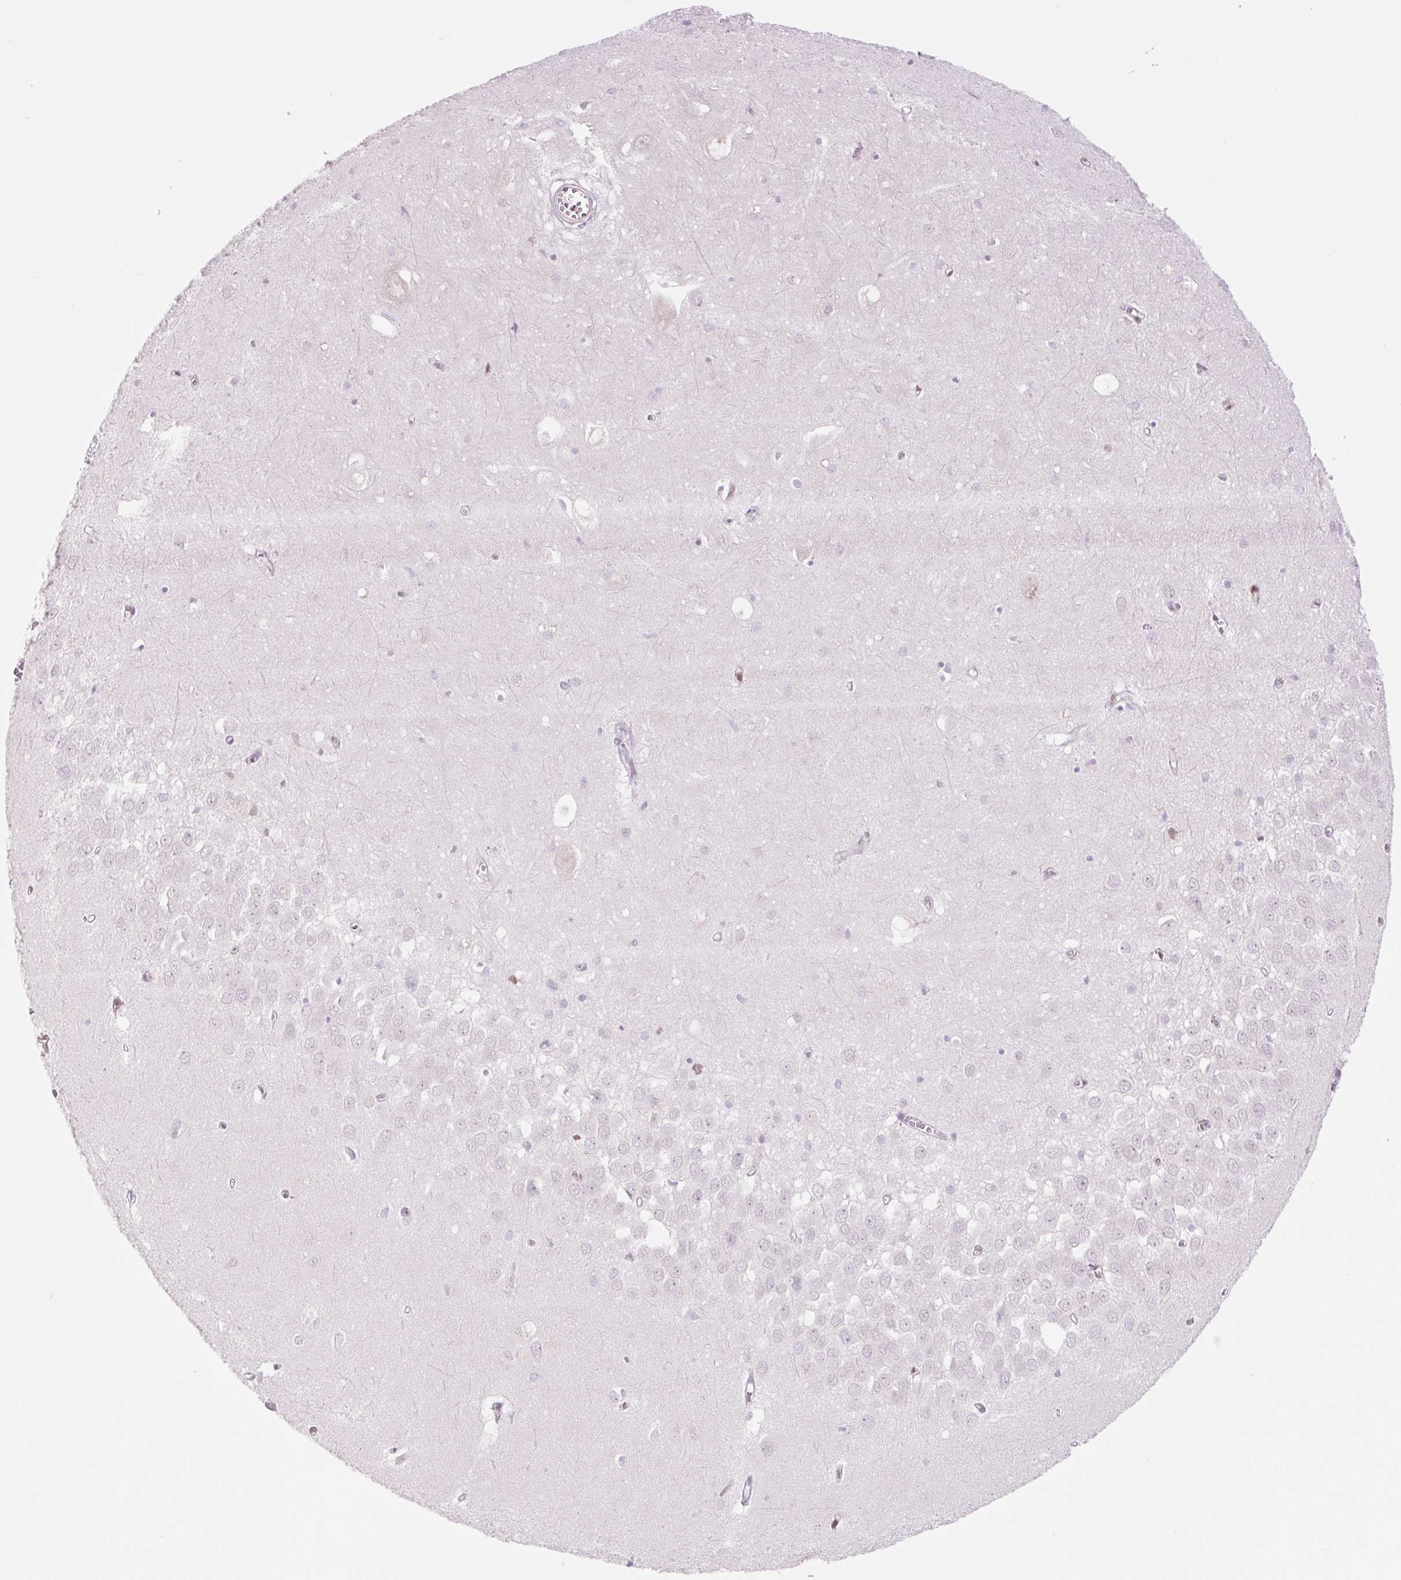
{"staining": {"intensity": "moderate", "quantity": "<25%", "location": "nuclear"}, "tissue": "hippocampus", "cell_type": "Glial cells", "image_type": "normal", "snomed": [{"axis": "morphology", "description": "Normal tissue, NOS"}, {"axis": "topography", "description": "Hippocampus"}], "caption": "Protein expression by immunohistochemistry demonstrates moderate nuclear expression in about <25% of glial cells in unremarkable hippocampus. Nuclei are stained in blue.", "gene": "PRDM11", "patient": {"sex": "female", "age": 64}}